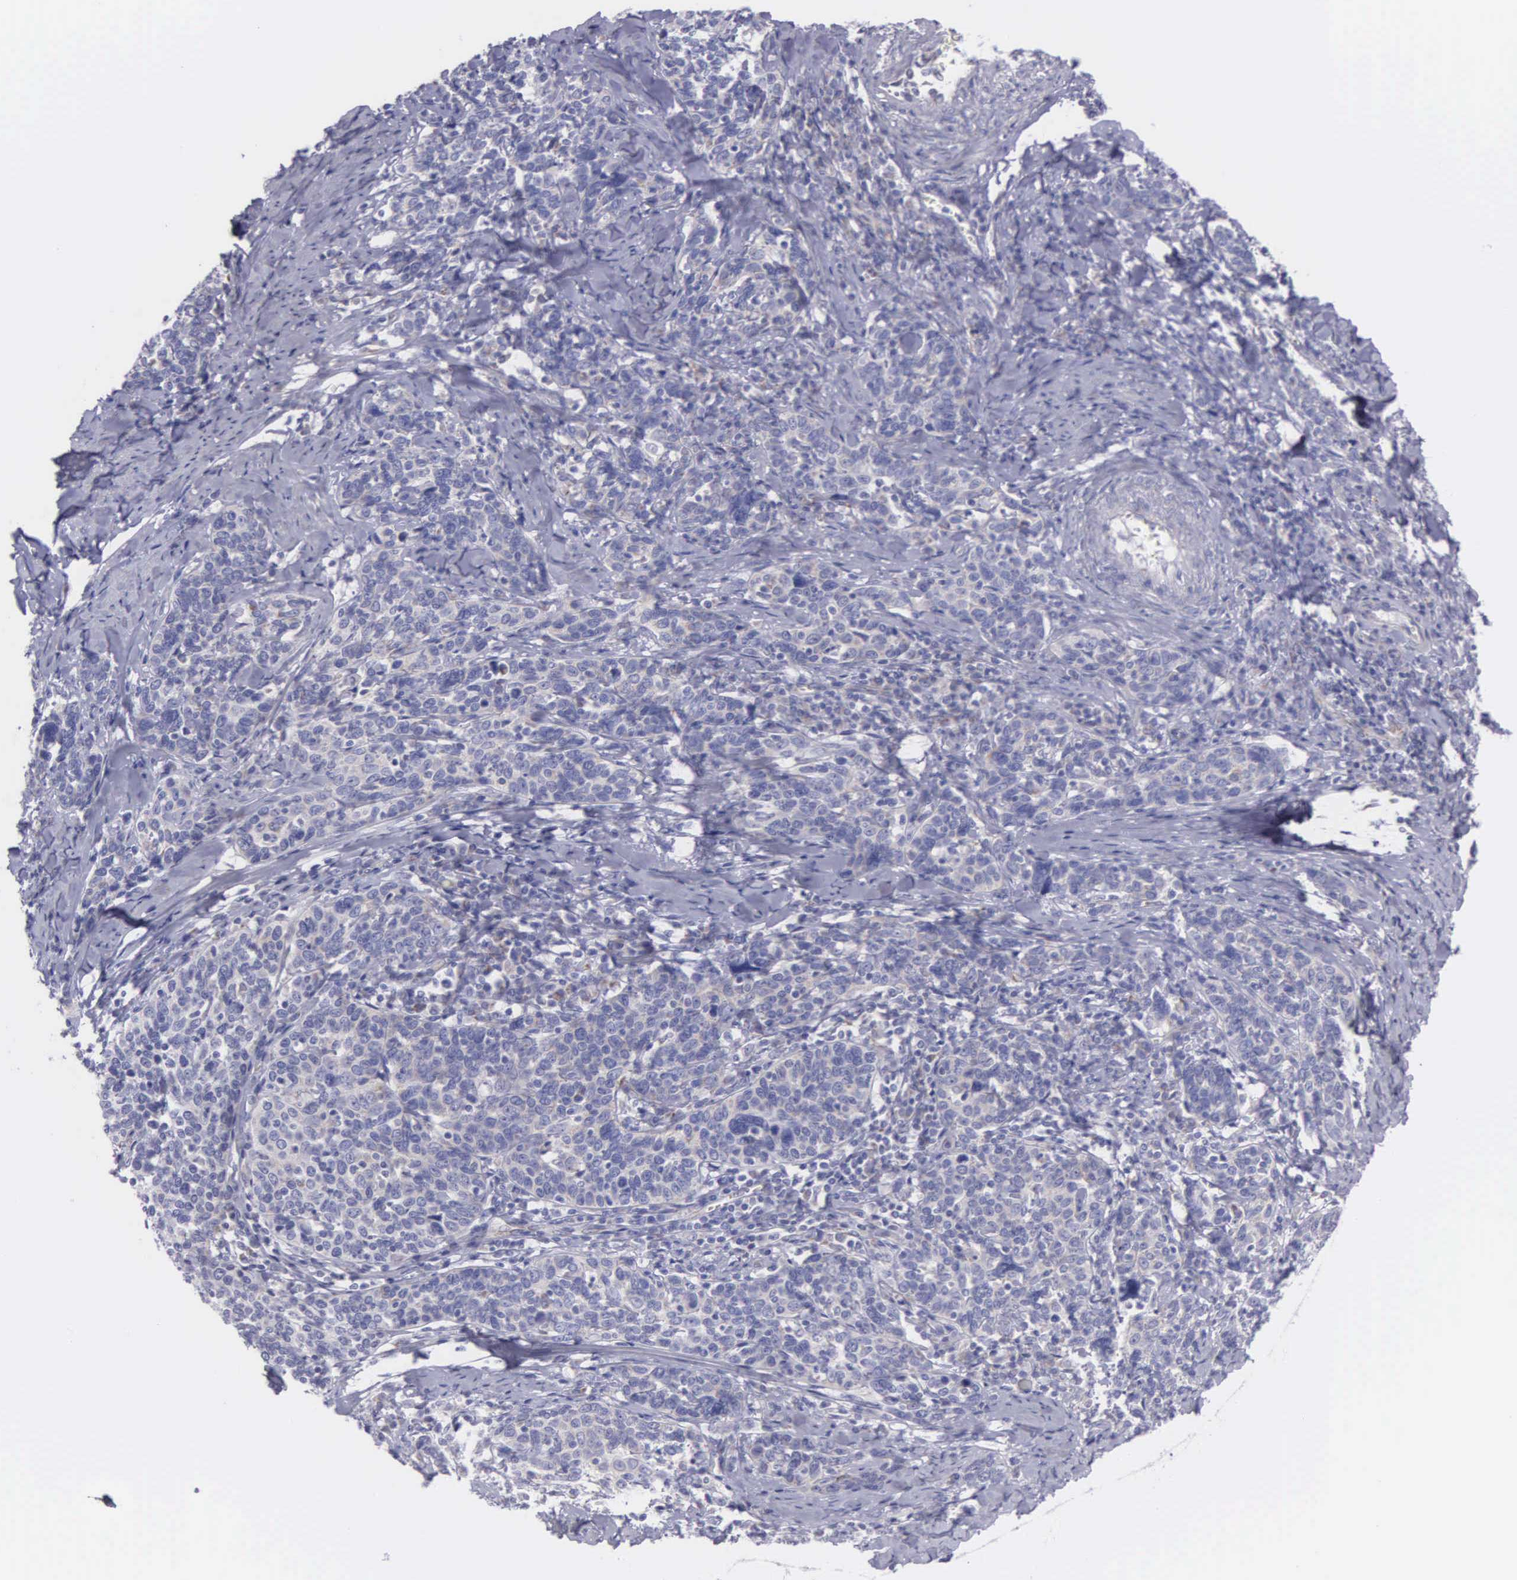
{"staining": {"intensity": "weak", "quantity": "<25%", "location": "cytoplasmic/membranous"}, "tissue": "cervical cancer", "cell_type": "Tumor cells", "image_type": "cancer", "snomed": [{"axis": "morphology", "description": "Squamous cell carcinoma, NOS"}, {"axis": "topography", "description": "Cervix"}], "caption": "Squamous cell carcinoma (cervical) was stained to show a protein in brown. There is no significant staining in tumor cells.", "gene": "SYNJ2BP", "patient": {"sex": "female", "age": 41}}